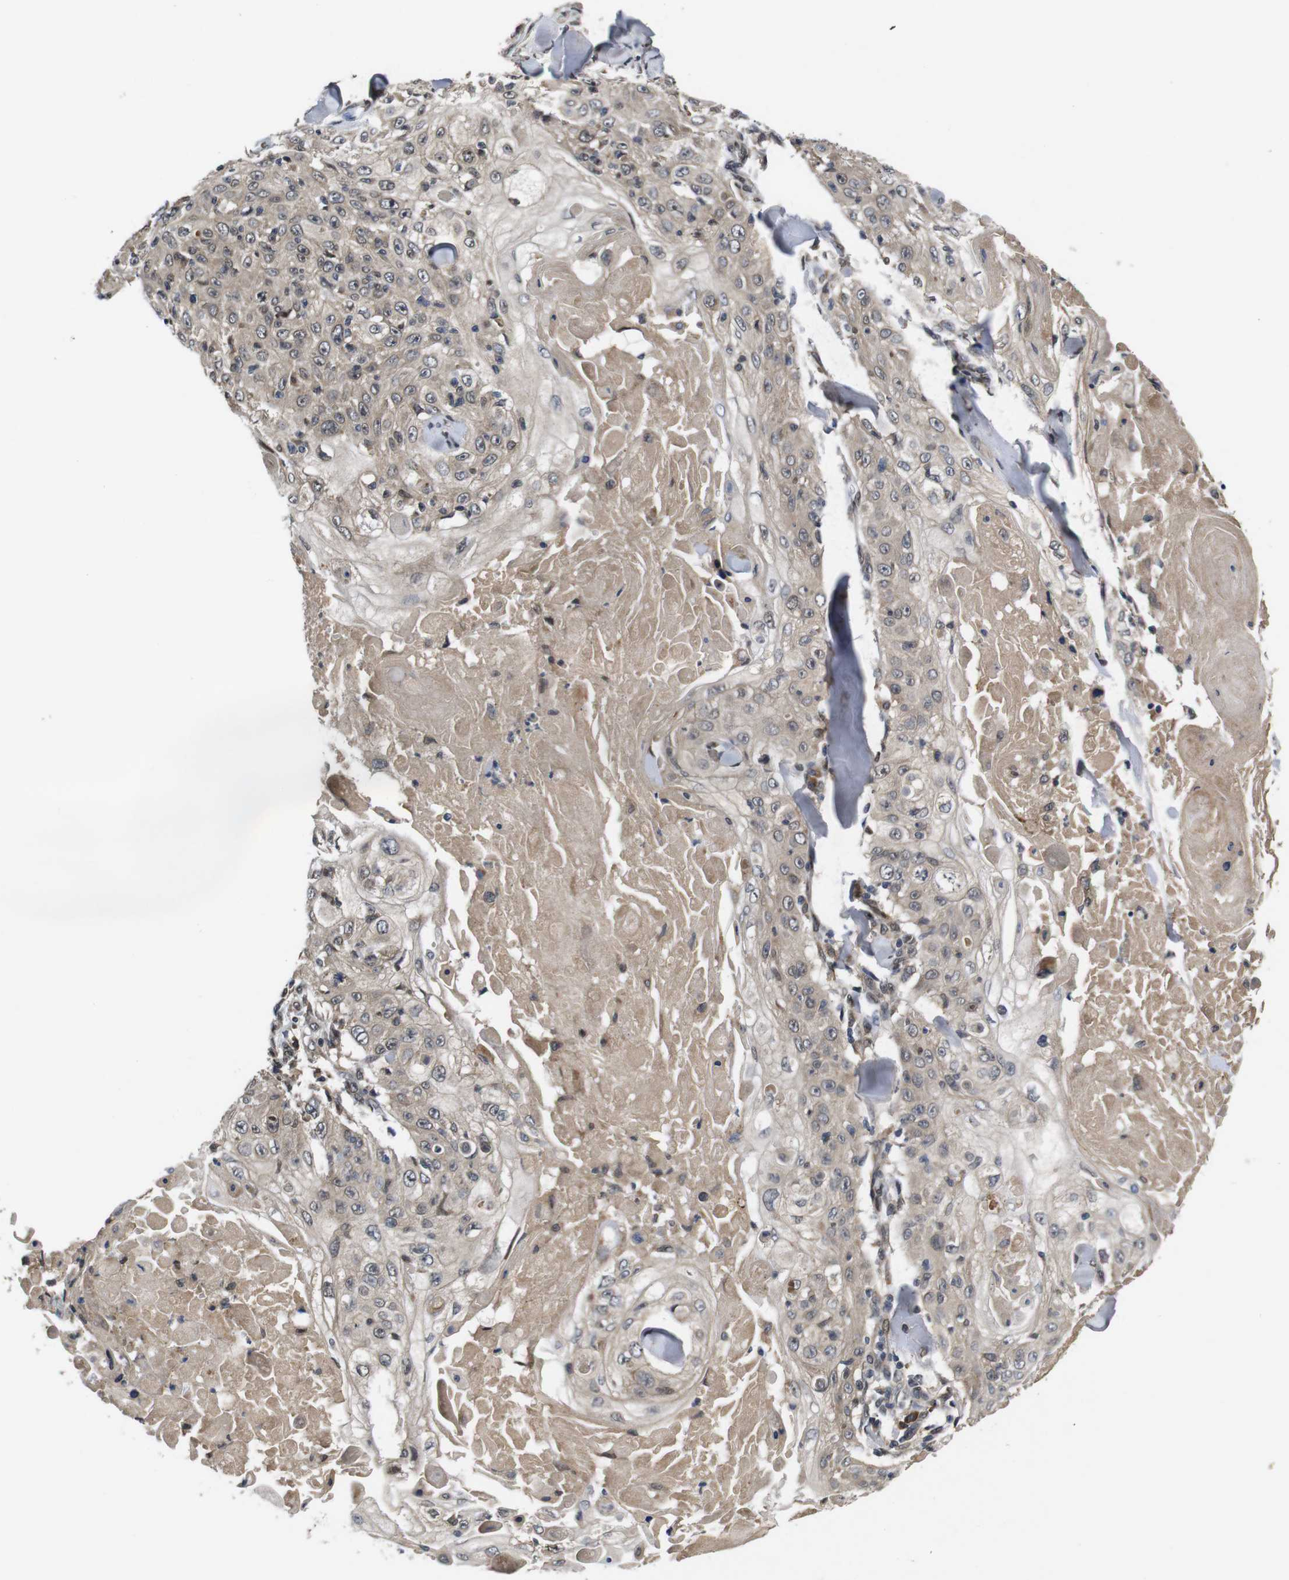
{"staining": {"intensity": "weak", "quantity": ">75%", "location": "cytoplasmic/membranous"}, "tissue": "skin cancer", "cell_type": "Tumor cells", "image_type": "cancer", "snomed": [{"axis": "morphology", "description": "Squamous cell carcinoma, NOS"}, {"axis": "topography", "description": "Skin"}], "caption": "This photomicrograph shows squamous cell carcinoma (skin) stained with immunohistochemistry (IHC) to label a protein in brown. The cytoplasmic/membranous of tumor cells show weak positivity for the protein. Nuclei are counter-stained blue.", "gene": "ZBTB46", "patient": {"sex": "male", "age": 86}}